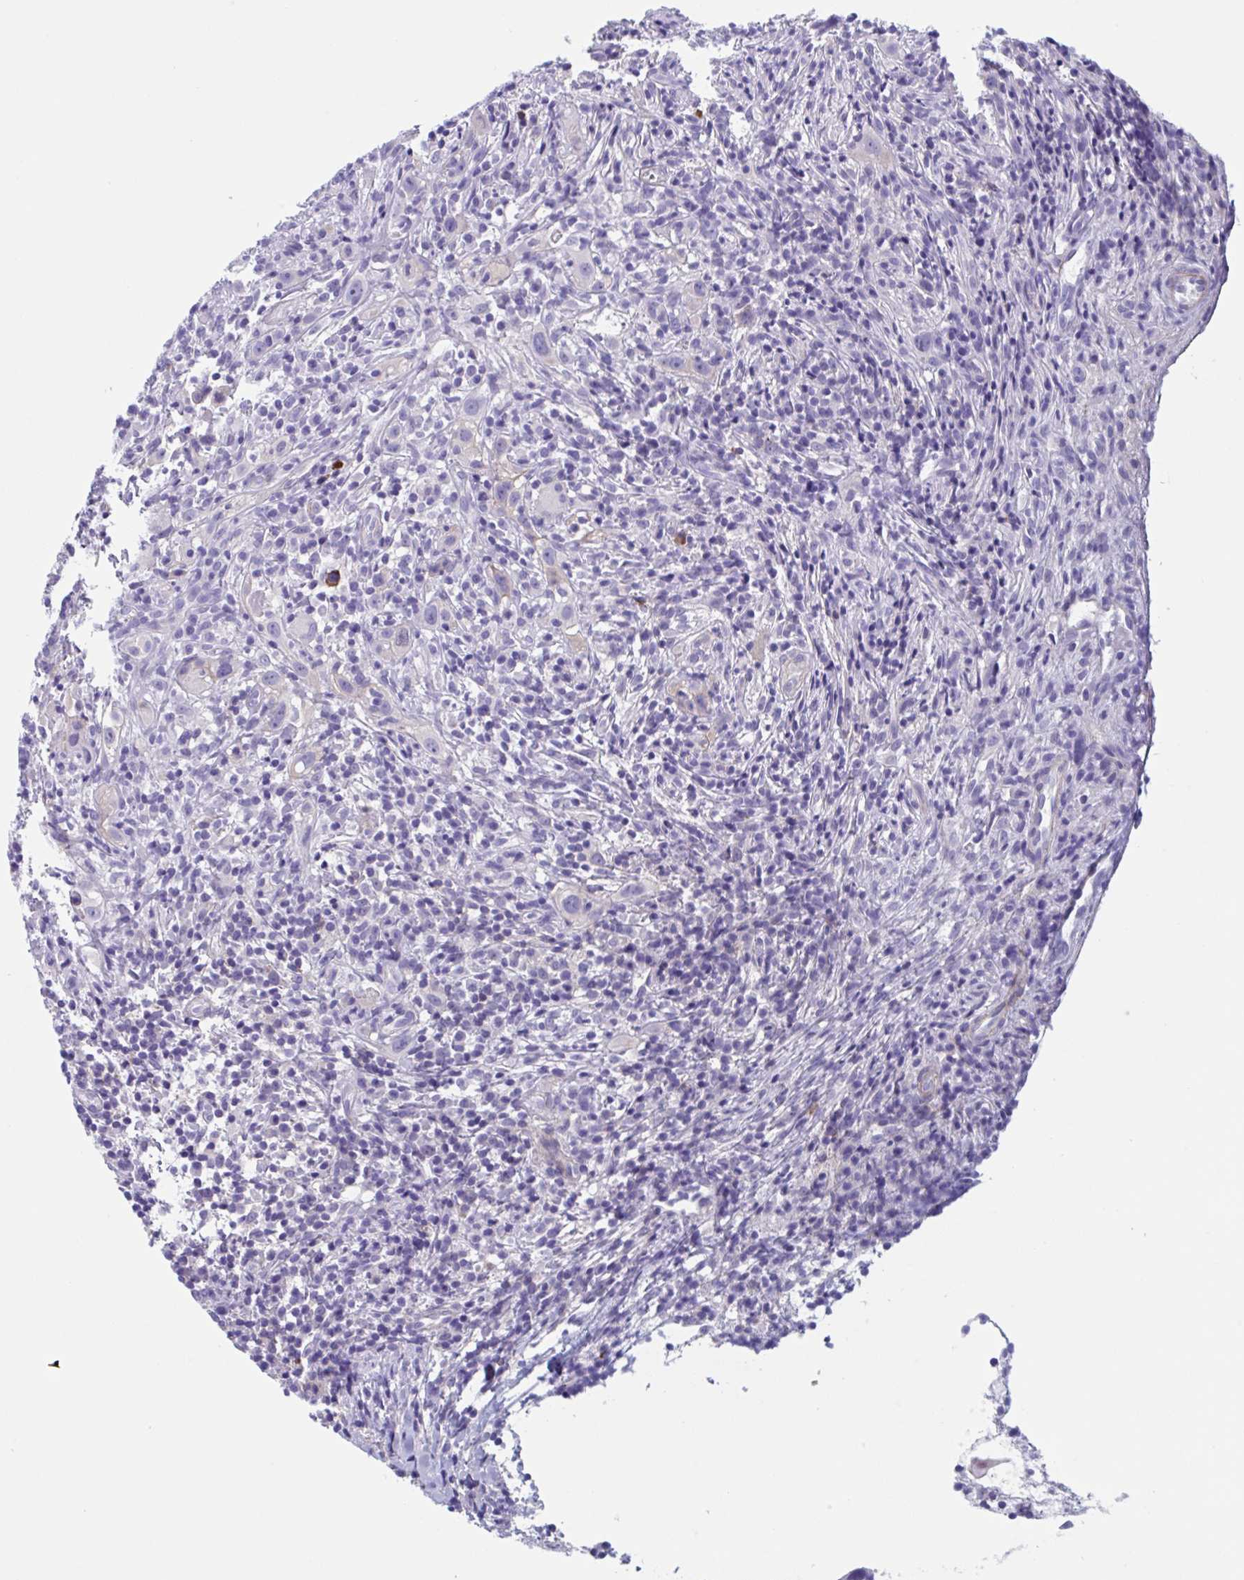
{"staining": {"intensity": "negative", "quantity": "none", "location": "none"}, "tissue": "head and neck cancer", "cell_type": "Tumor cells", "image_type": "cancer", "snomed": [{"axis": "morphology", "description": "Squamous cell carcinoma, NOS"}, {"axis": "topography", "description": "Head-Neck"}], "caption": "A high-resolution histopathology image shows IHC staining of head and neck cancer, which reveals no significant positivity in tumor cells. The staining was performed using DAB (3,3'-diaminobenzidine) to visualize the protein expression in brown, while the nuclei were stained in blue with hematoxylin (Magnification: 20x).", "gene": "LPIN3", "patient": {"sex": "female", "age": 95}}